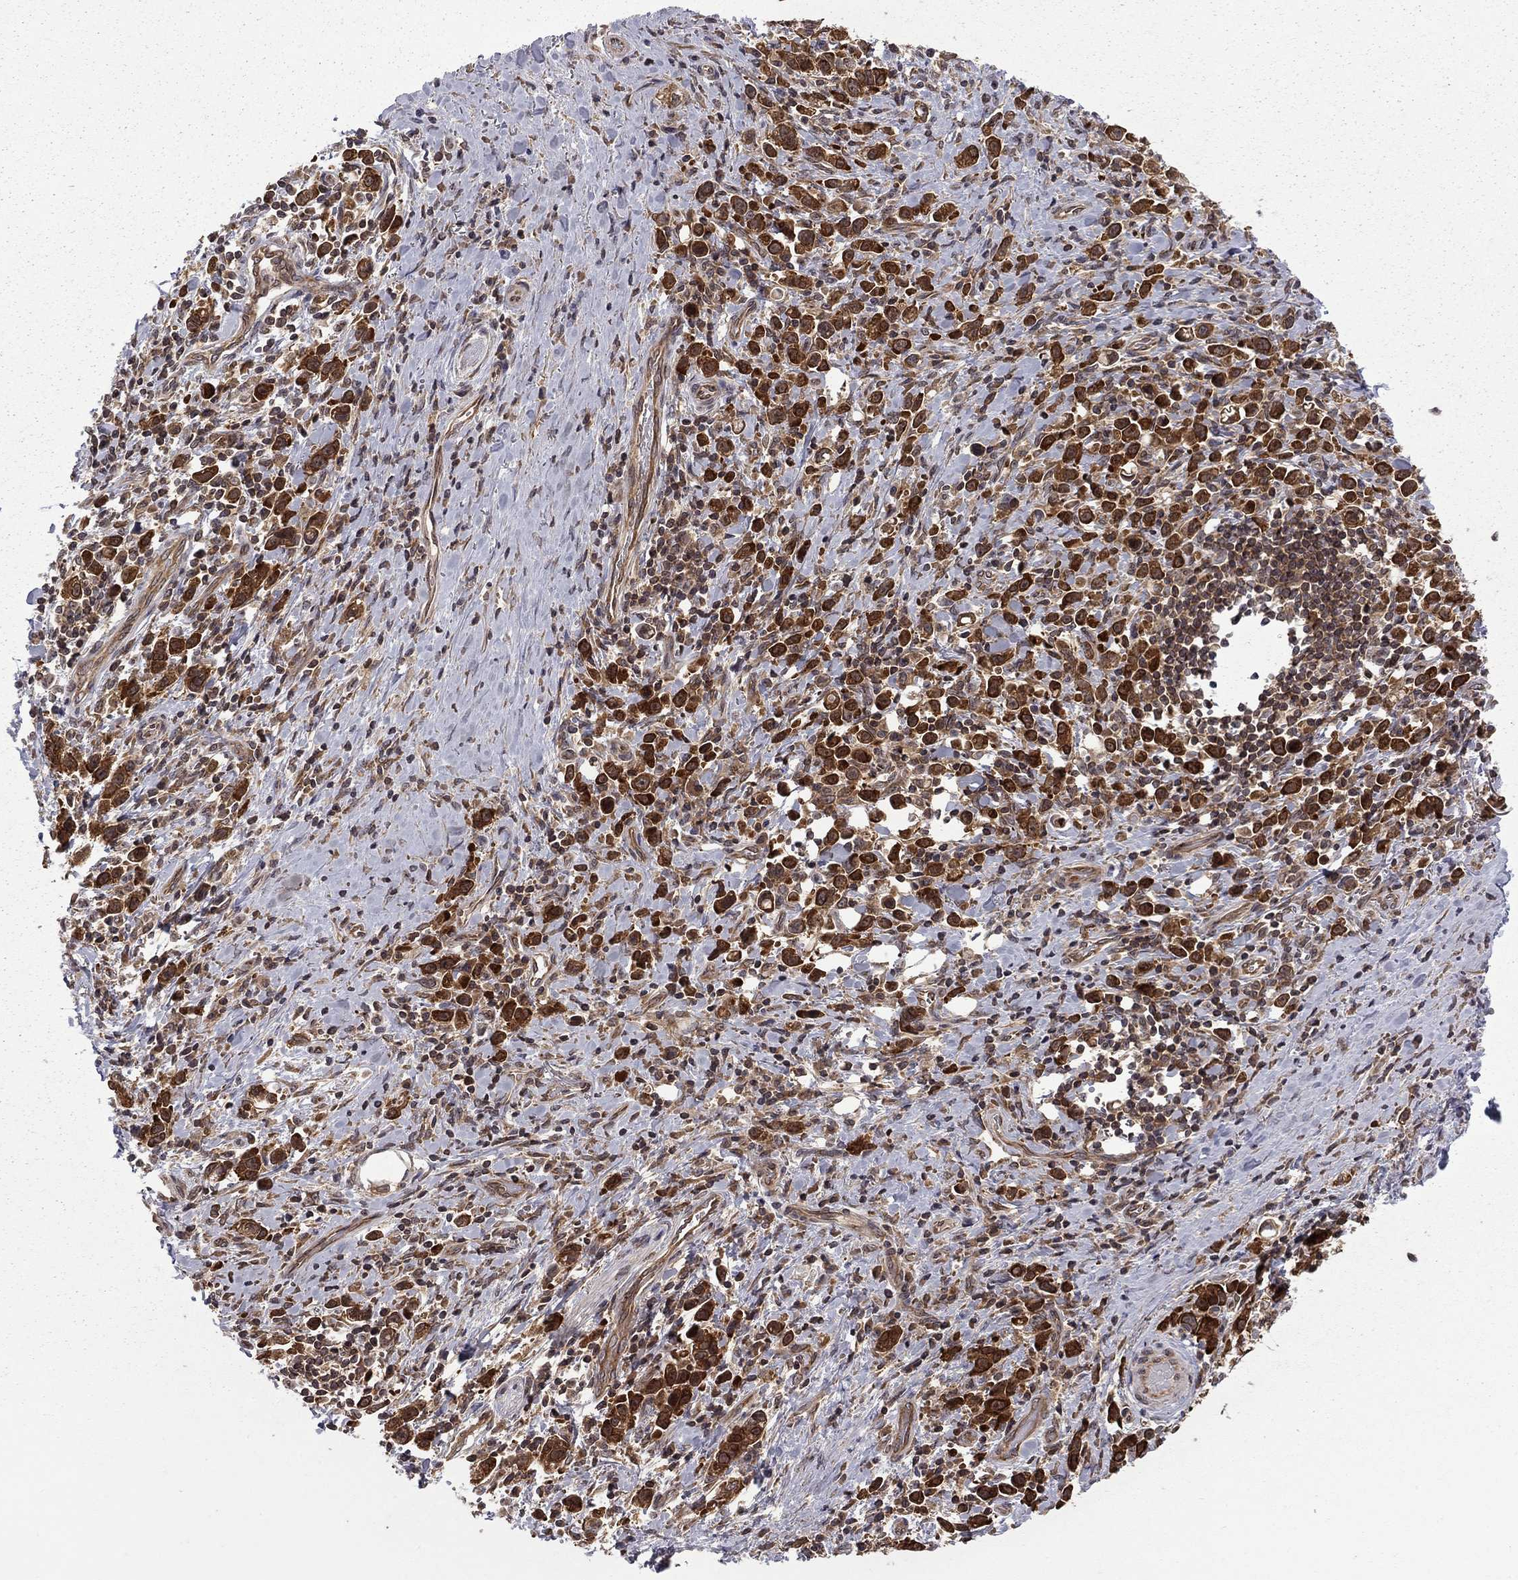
{"staining": {"intensity": "strong", "quantity": ">75%", "location": "cytoplasmic/membranous"}, "tissue": "stomach cancer", "cell_type": "Tumor cells", "image_type": "cancer", "snomed": [{"axis": "morphology", "description": "Adenocarcinoma, NOS"}, {"axis": "topography", "description": "Stomach"}], "caption": "Protein expression analysis of human stomach adenocarcinoma reveals strong cytoplasmic/membranous positivity in approximately >75% of tumor cells.", "gene": "NAA50", "patient": {"sex": "male", "age": 93}}